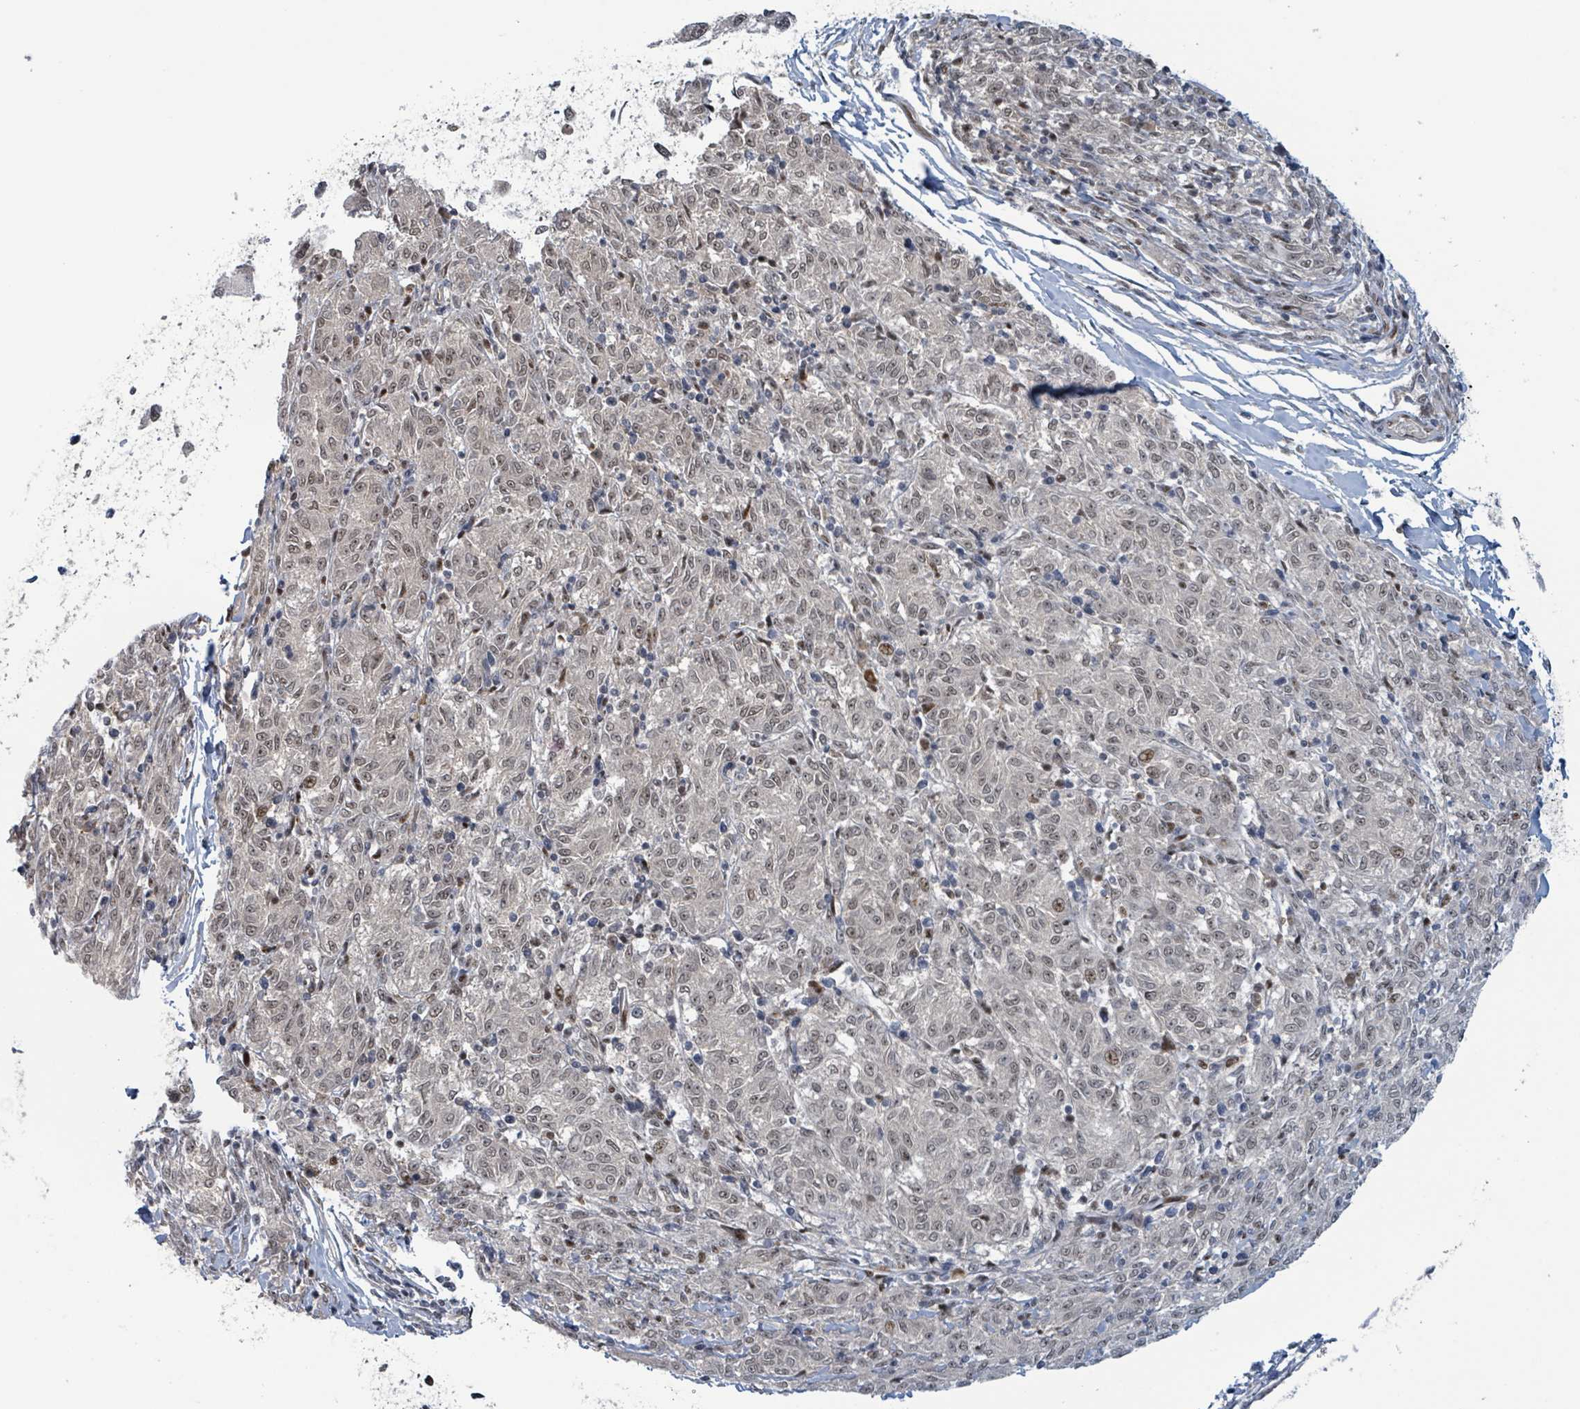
{"staining": {"intensity": "weak", "quantity": "25%-75%", "location": "nuclear"}, "tissue": "melanoma", "cell_type": "Tumor cells", "image_type": "cancer", "snomed": [{"axis": "morphology", "description": "Malignant melanoma, NOS"}, {"axis": "topography", "description": "Skin"}], "caption": "Malignant melanoma tissue demonstrates weak nuclear staining in approximately 25%-75% of tumor cells, visualized by immunohistochemistry.", "gene": "KLF3", "patient": {"sex": "female", "age": 72}}